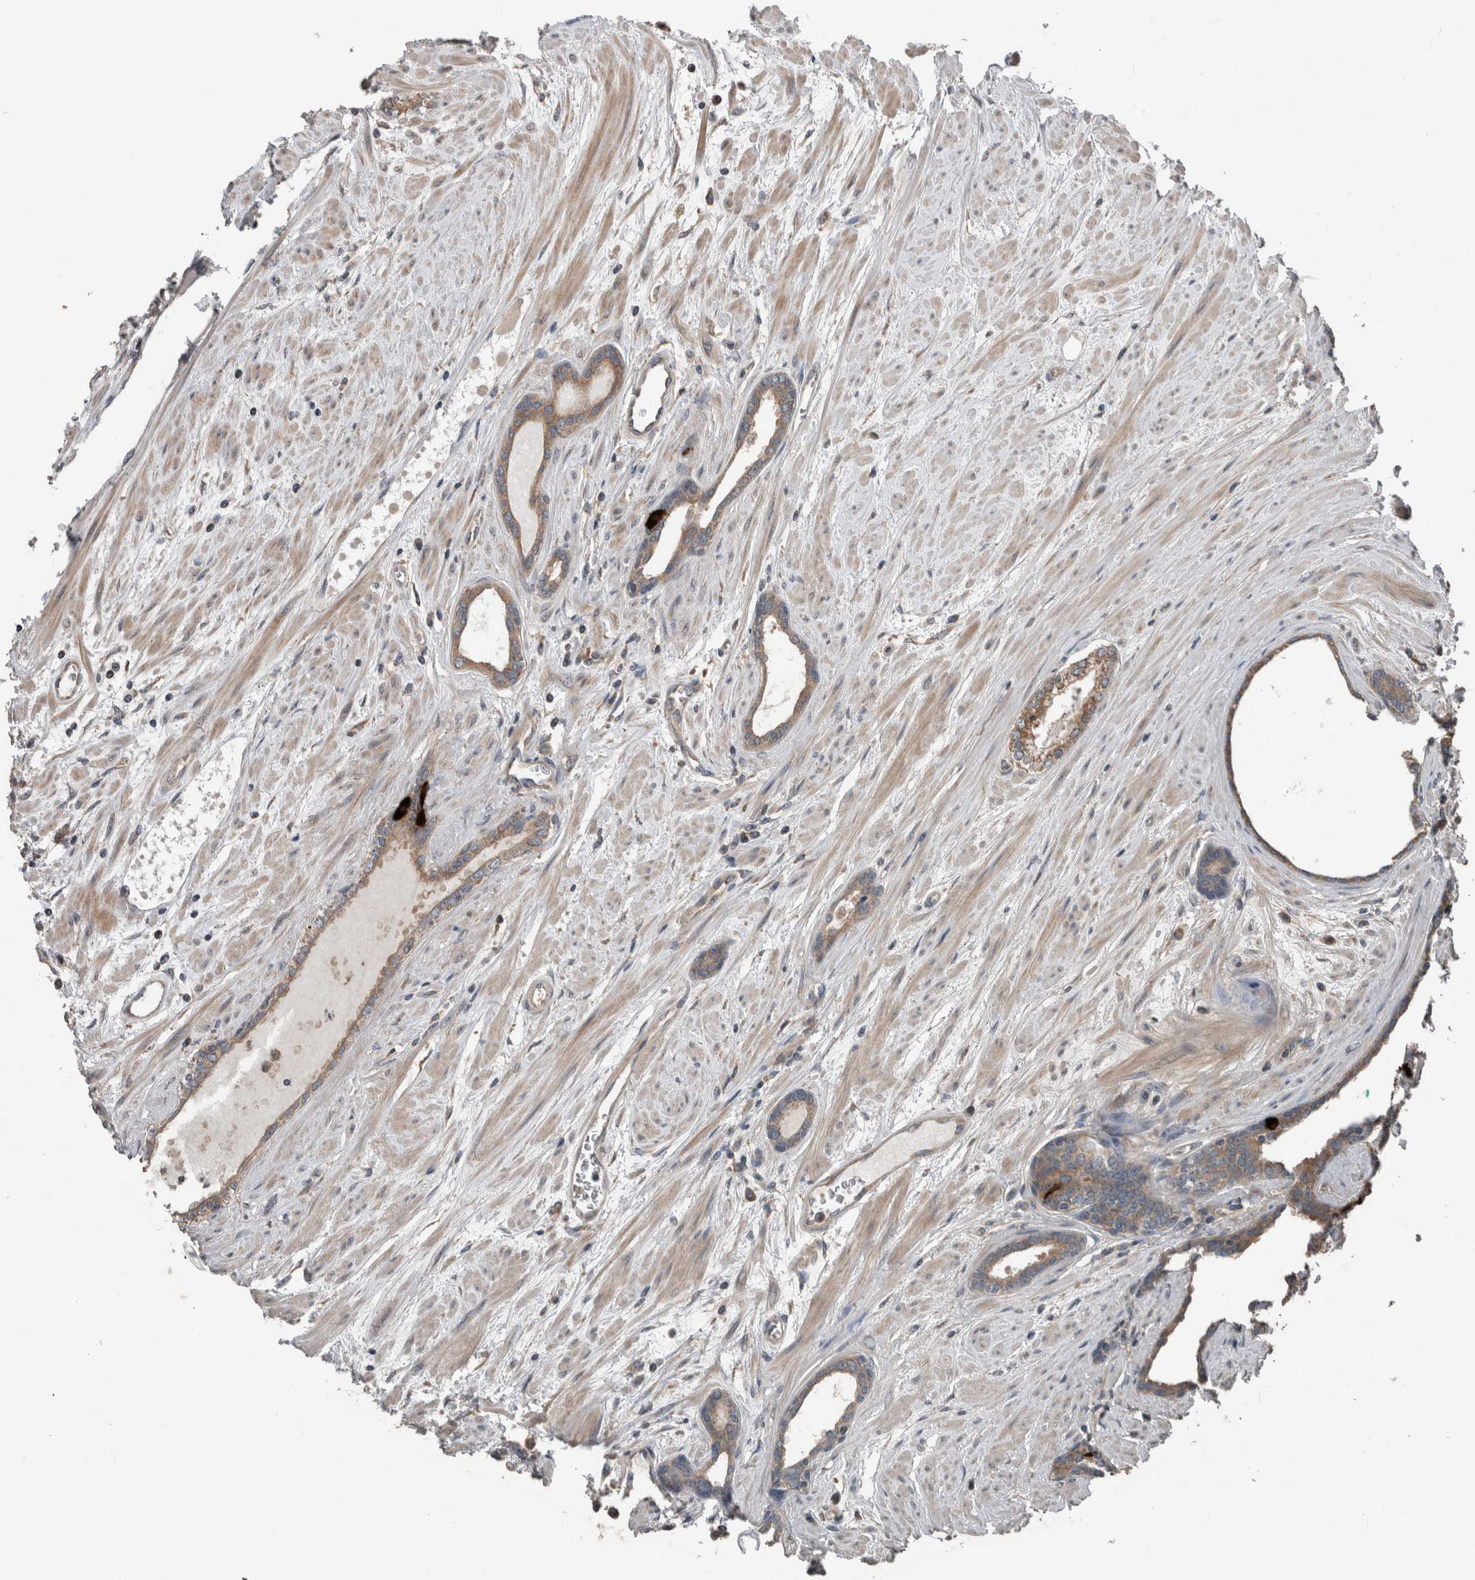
{"staining": {"intensity": "moderate", "quantity": ">75%", "location": "cytoplasmic/membranous"}, "tissue": "prostate cancer", "cell_type": "Tumor cells", "image_type": "cancer", "snomed": [{"axis": "morphology", "description": "Adenocarcinoma, Low grade"}, {"axis": "topography", "description": "Prostate"}], "caption": "Immunohistochemical staining of human prostate cancer (low-grade adenocarcinoma) shows medium levels of moderate cytoplasmic/membranous protein positivity in about >75% of tumor cells.", "gene": "RIOK3", "patient": {"sex": "male", "age": 60}}